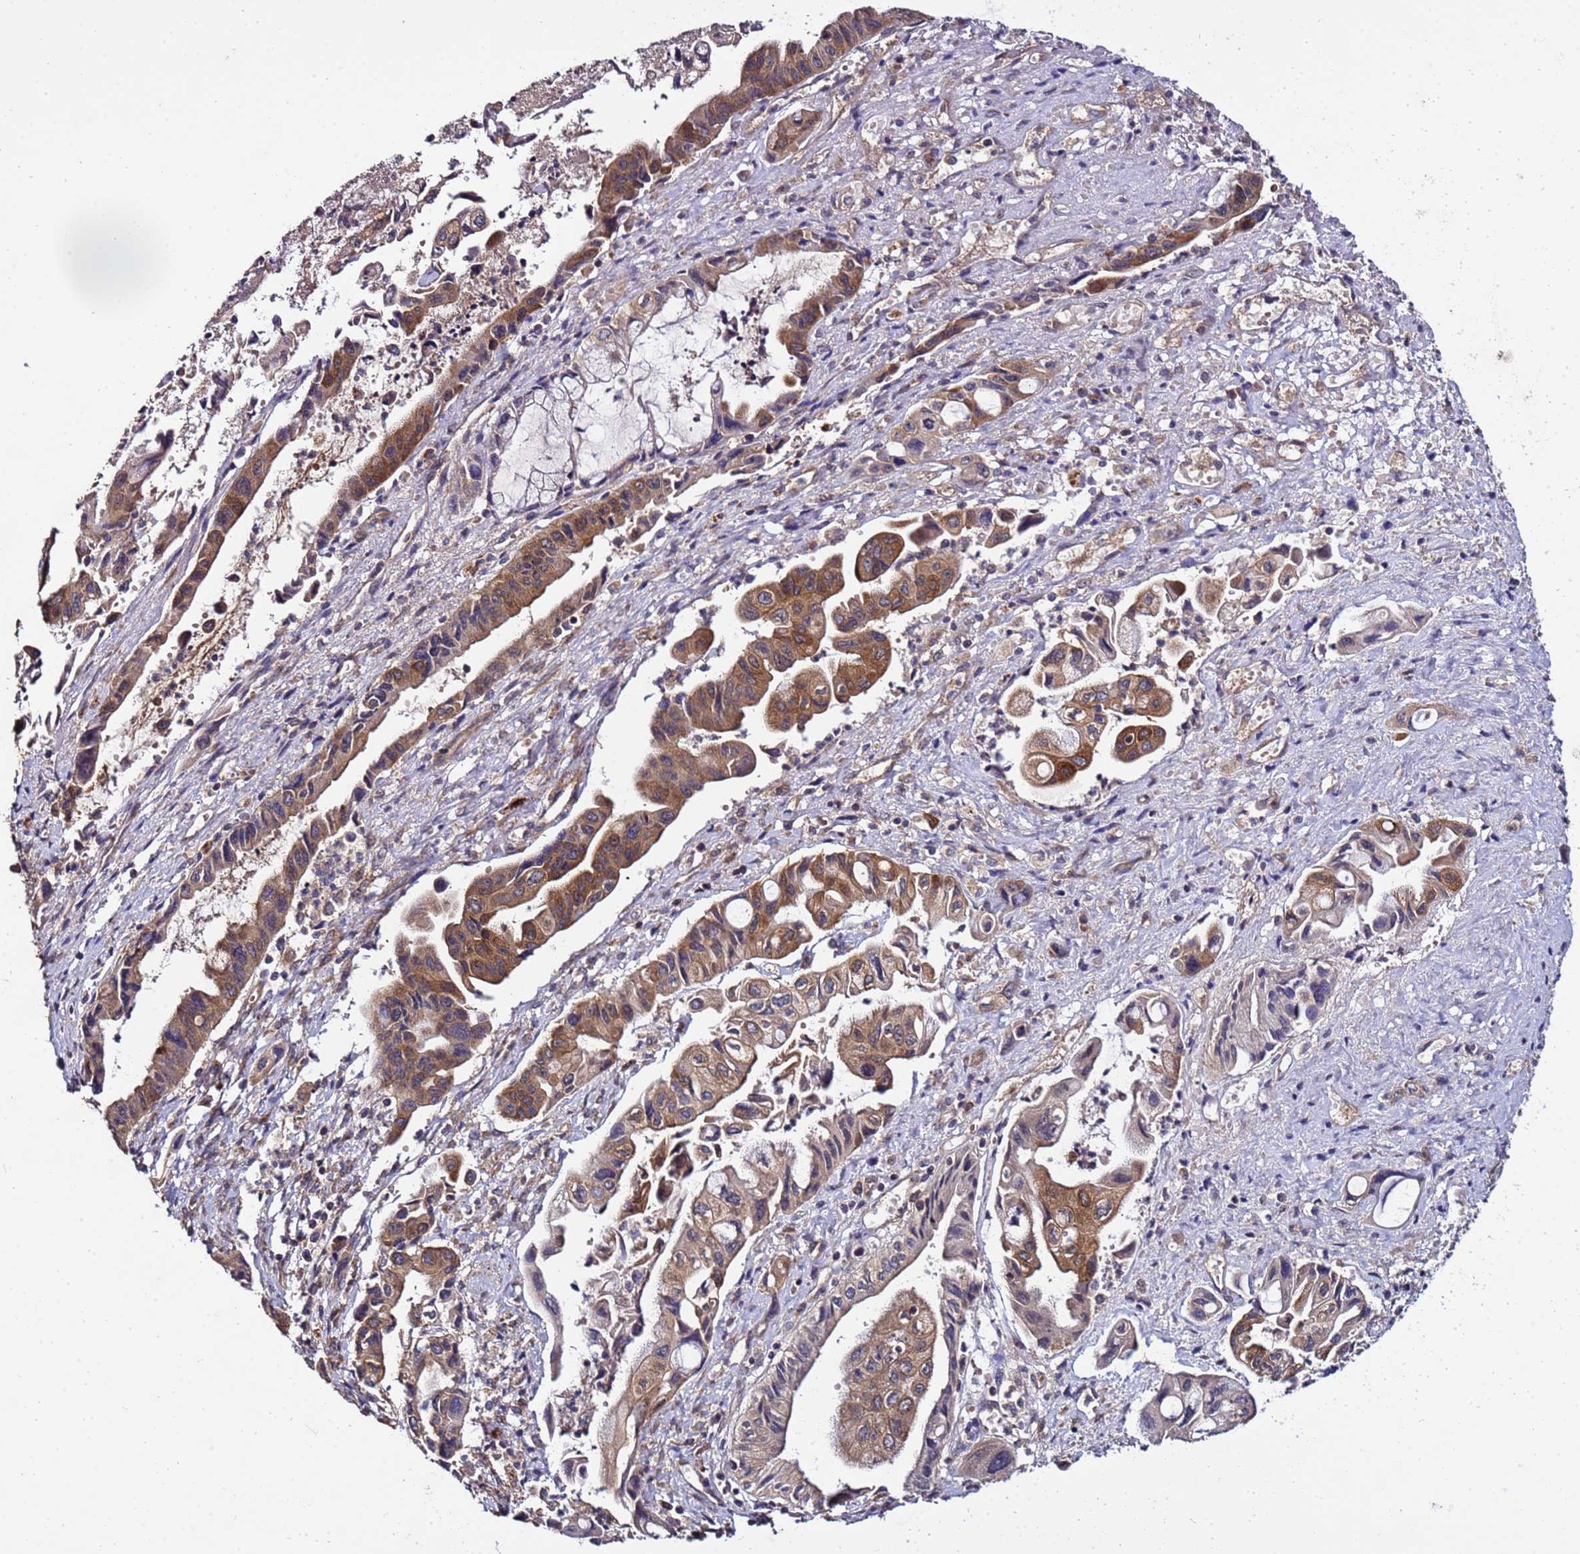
{"staining": {"intensity": "moderate", "quantity": ">75%", "location": "cytoplasmic/membranous"}, "tissue": "pancreatic cancer", "cell_type": "Tumor cells", "image_type": "cancer", "snomed": [{"axis": "morphology", "description": "Adenocarcinoma, NOS"}, {"axis": "topography", "description": "Pancreas"}], "caption": "The photomicrograph displays staining of pancreatic adenocarcinoma, revealing moderate cytoplasmic/membranous protein positivity (brown color) within tumor cells. The protein is stained brown, and the nuclei are stained in blue (DAB IHC with brightfield microscopy, high magnification).", "gene": "GSPT2", "patient": {"sex": "female", "age": 50}}